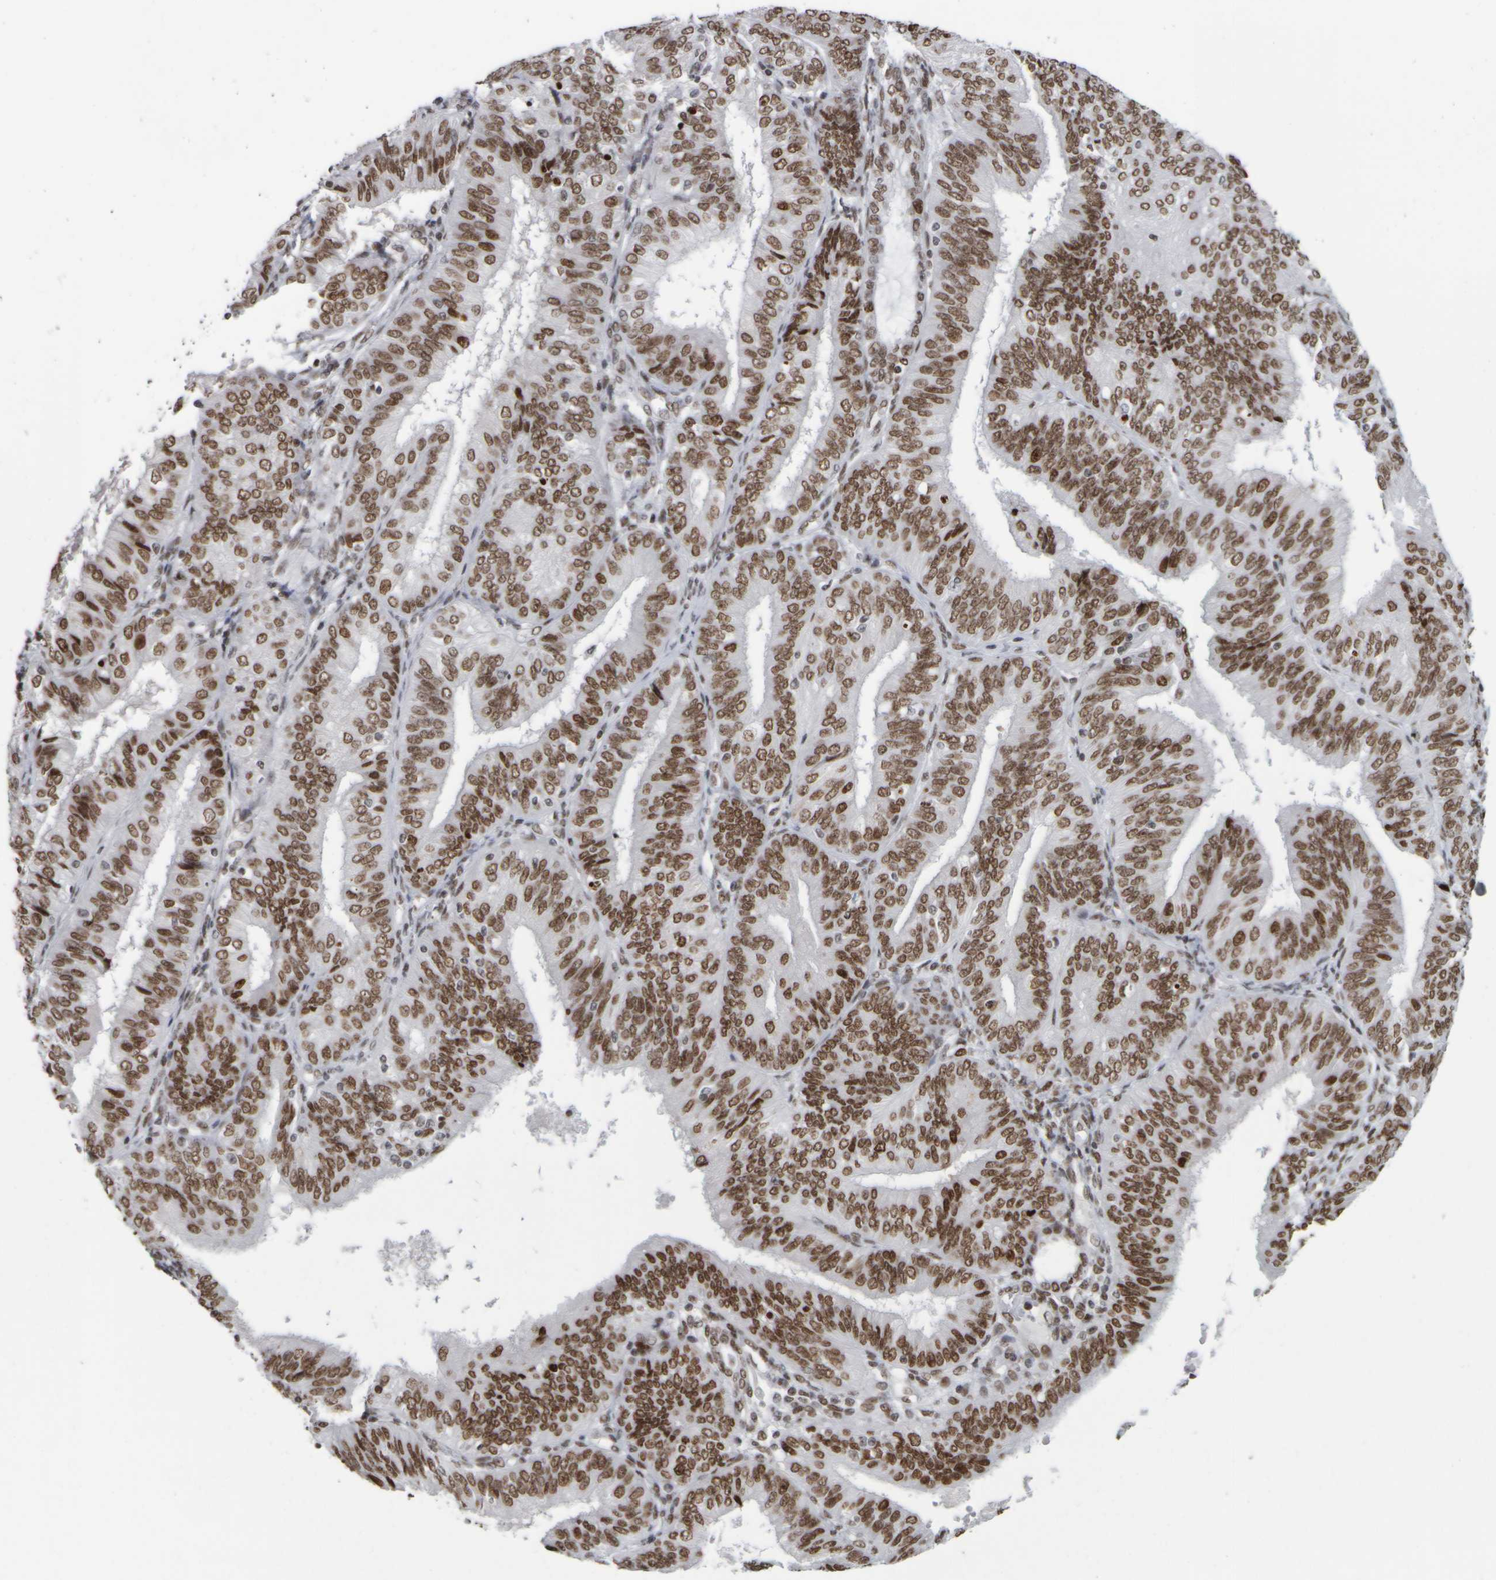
{"staining": {"intensity": "strong", "quantity": ">75%", "location": "nuclear"}, "tissue": "endometrial cancer", "cell_type": "Tumor cells", "image_type": "cancer", "snomed": [{"axis": "morphology", "description": "Adenocarcinoma, NOS"}, {"axis": "topography", "description": "Endometrium"}], "caption": "Immunohistochemical staining of human endometrial cancer exhibits strong nuclear protein positivity in approximately >75% of tumor cells.", "gene": "TOP2B", "patient": {"sex": "female", "age": 58}}